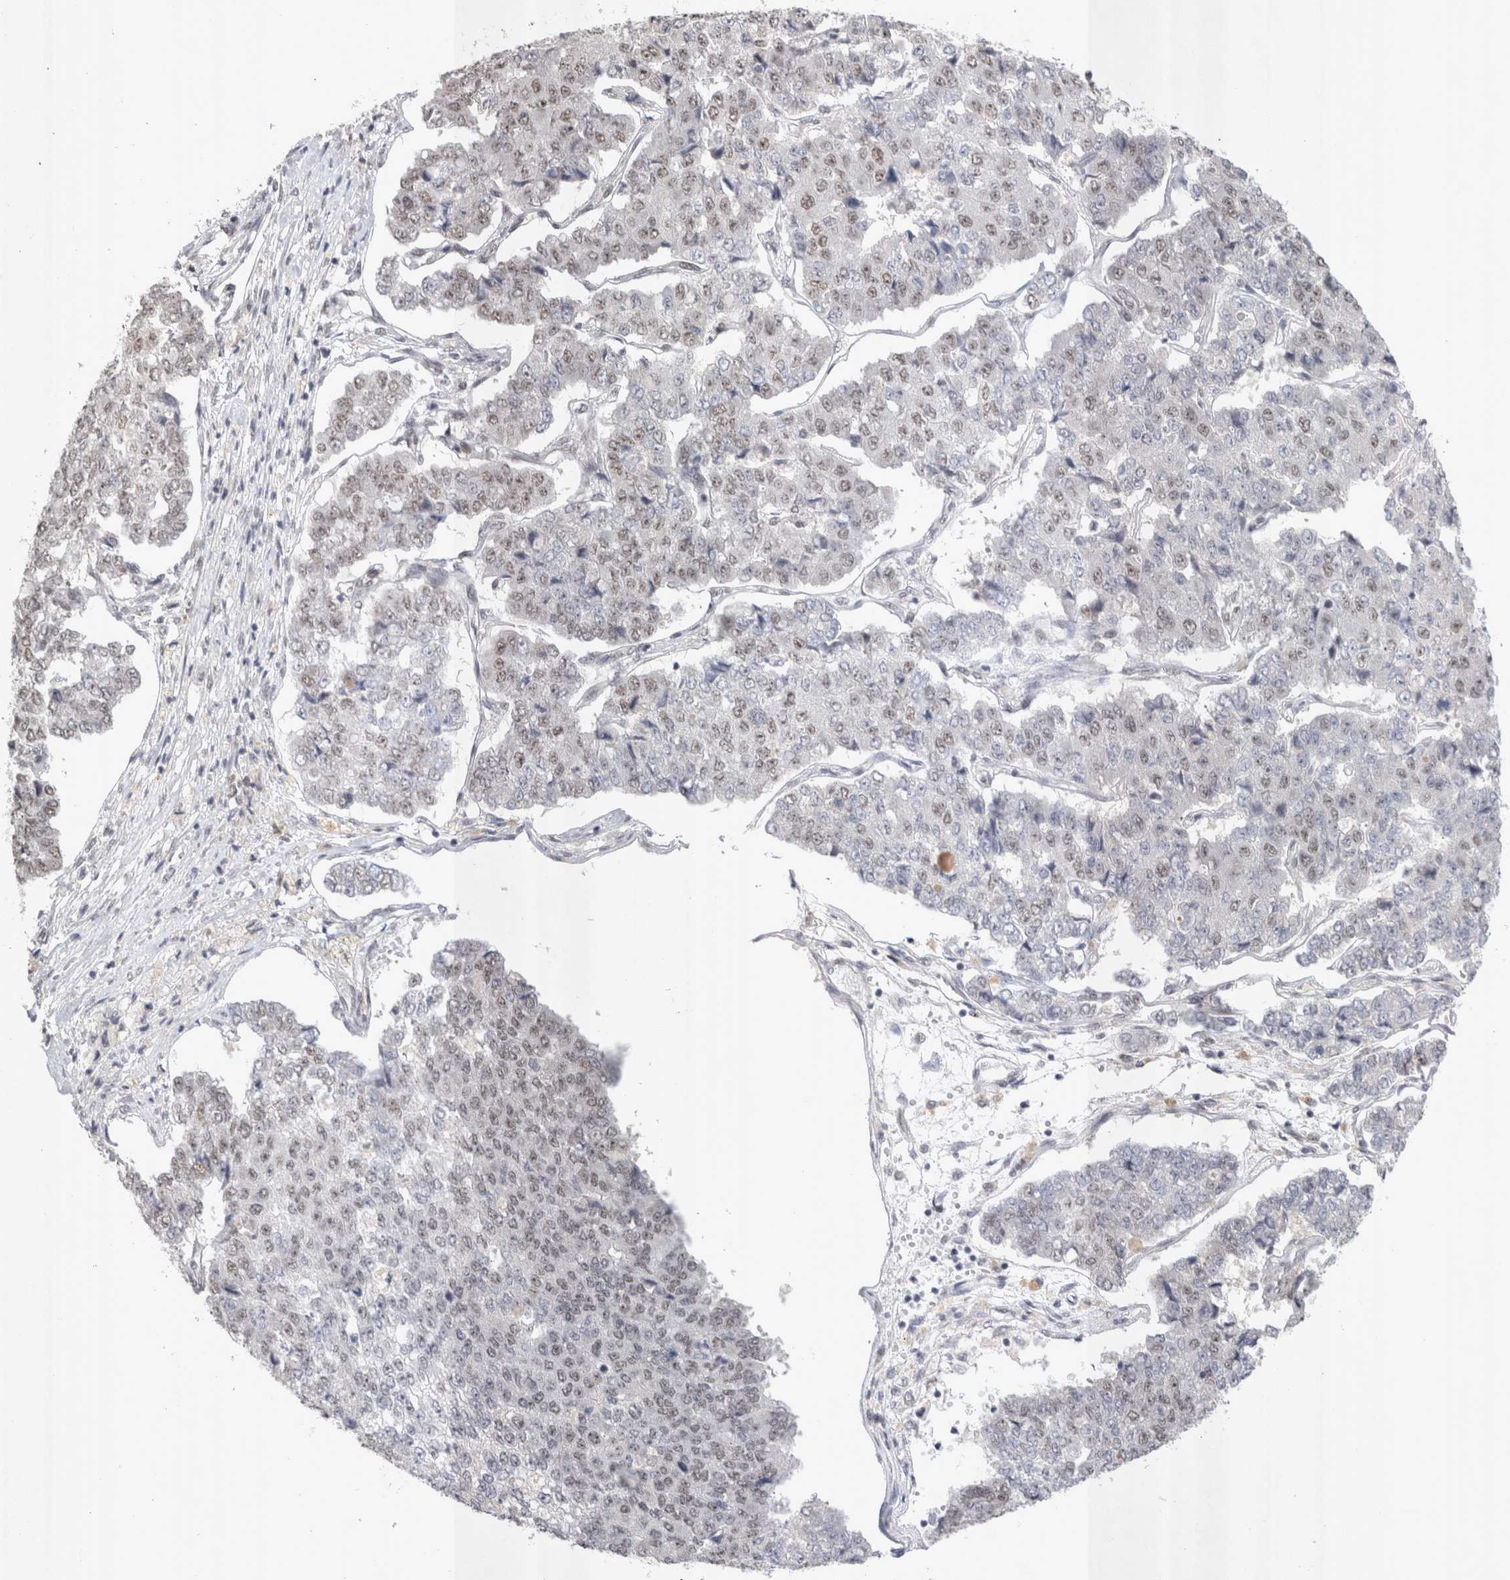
{"staining": {"intensity": "weak", "quantity": ">75%", "location": "nuclear"}, "tissue": "pancreatic cancer", "cell_type": "Tumor cells", "image_type": "cancer", "snomed": [{"axis": "morphology", "description": "Adenocarcinoma, NOS"}, {"axis": "topography", "description": "Pancreas"}], "caption": "IHC (DAB (3,3'-diaminobenzidine)) staining of pancreatic cancer shows weak nuclear protein staining in approximately >75% of tumor cells.", "gene": "RECQL4", "patient": {"sex": "male", "age": 50}}